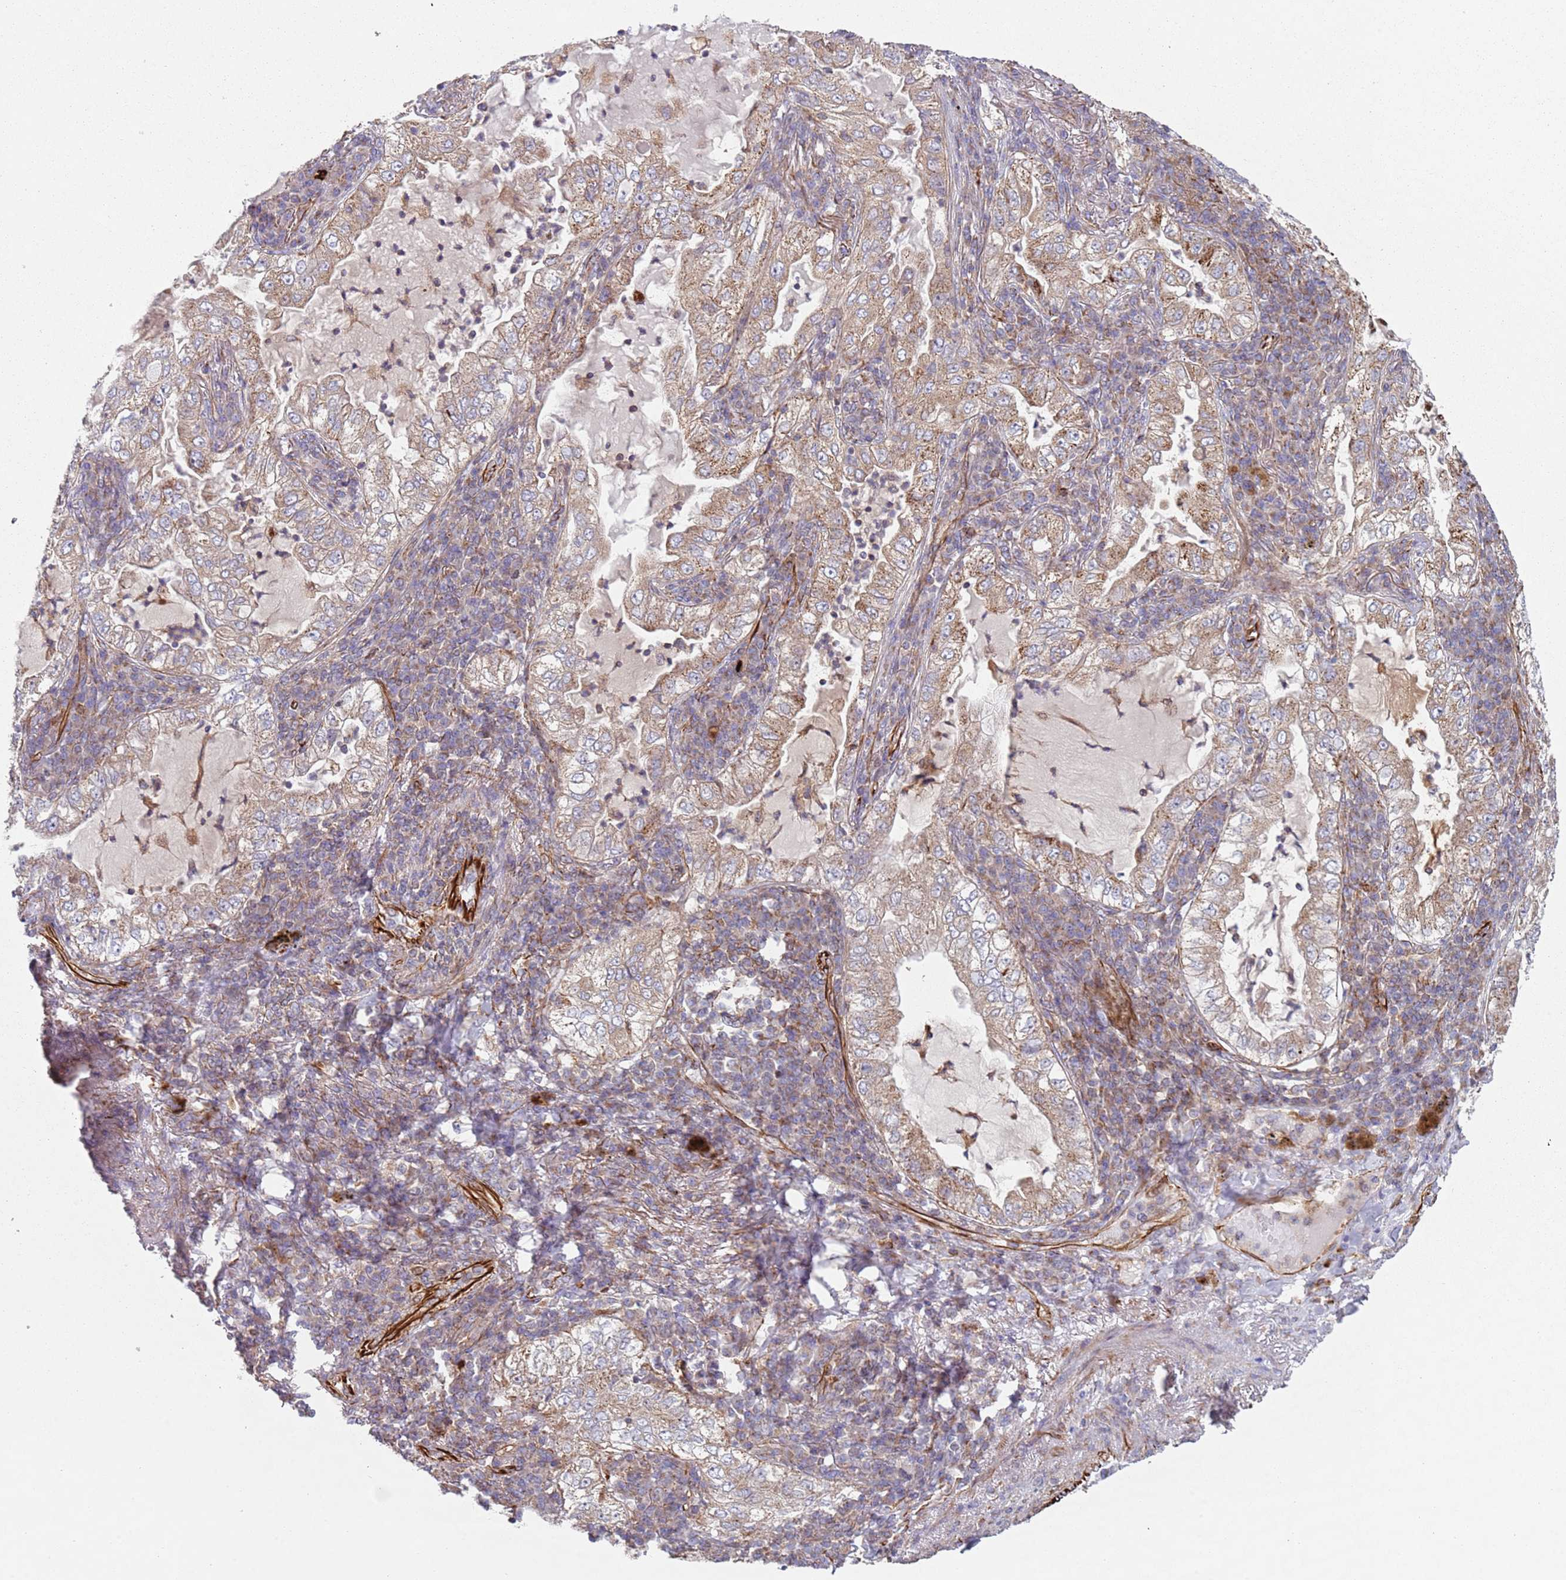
{"staining": {"intensity": "weak", "quantity": ">75%", "location": "cytoplasmic/membranous"}, "tissue": "lung cancer", "cell_type": "Tumor cells", "image_type": "cancer", "snomed": [{"axis": "morphology", "description": "Adenocarcinoma, NOS"}, {"axis": "topography", "description": "Lung"}], "caption": "Brown immunohistochemical staining in lung cancer (adenocarcinoma) reveals weak cytoplasmic/membranous expression in about >75% of tumor cells.", "gene": "SNAPIN", "patient": {"sex": "female", "age": 73}}